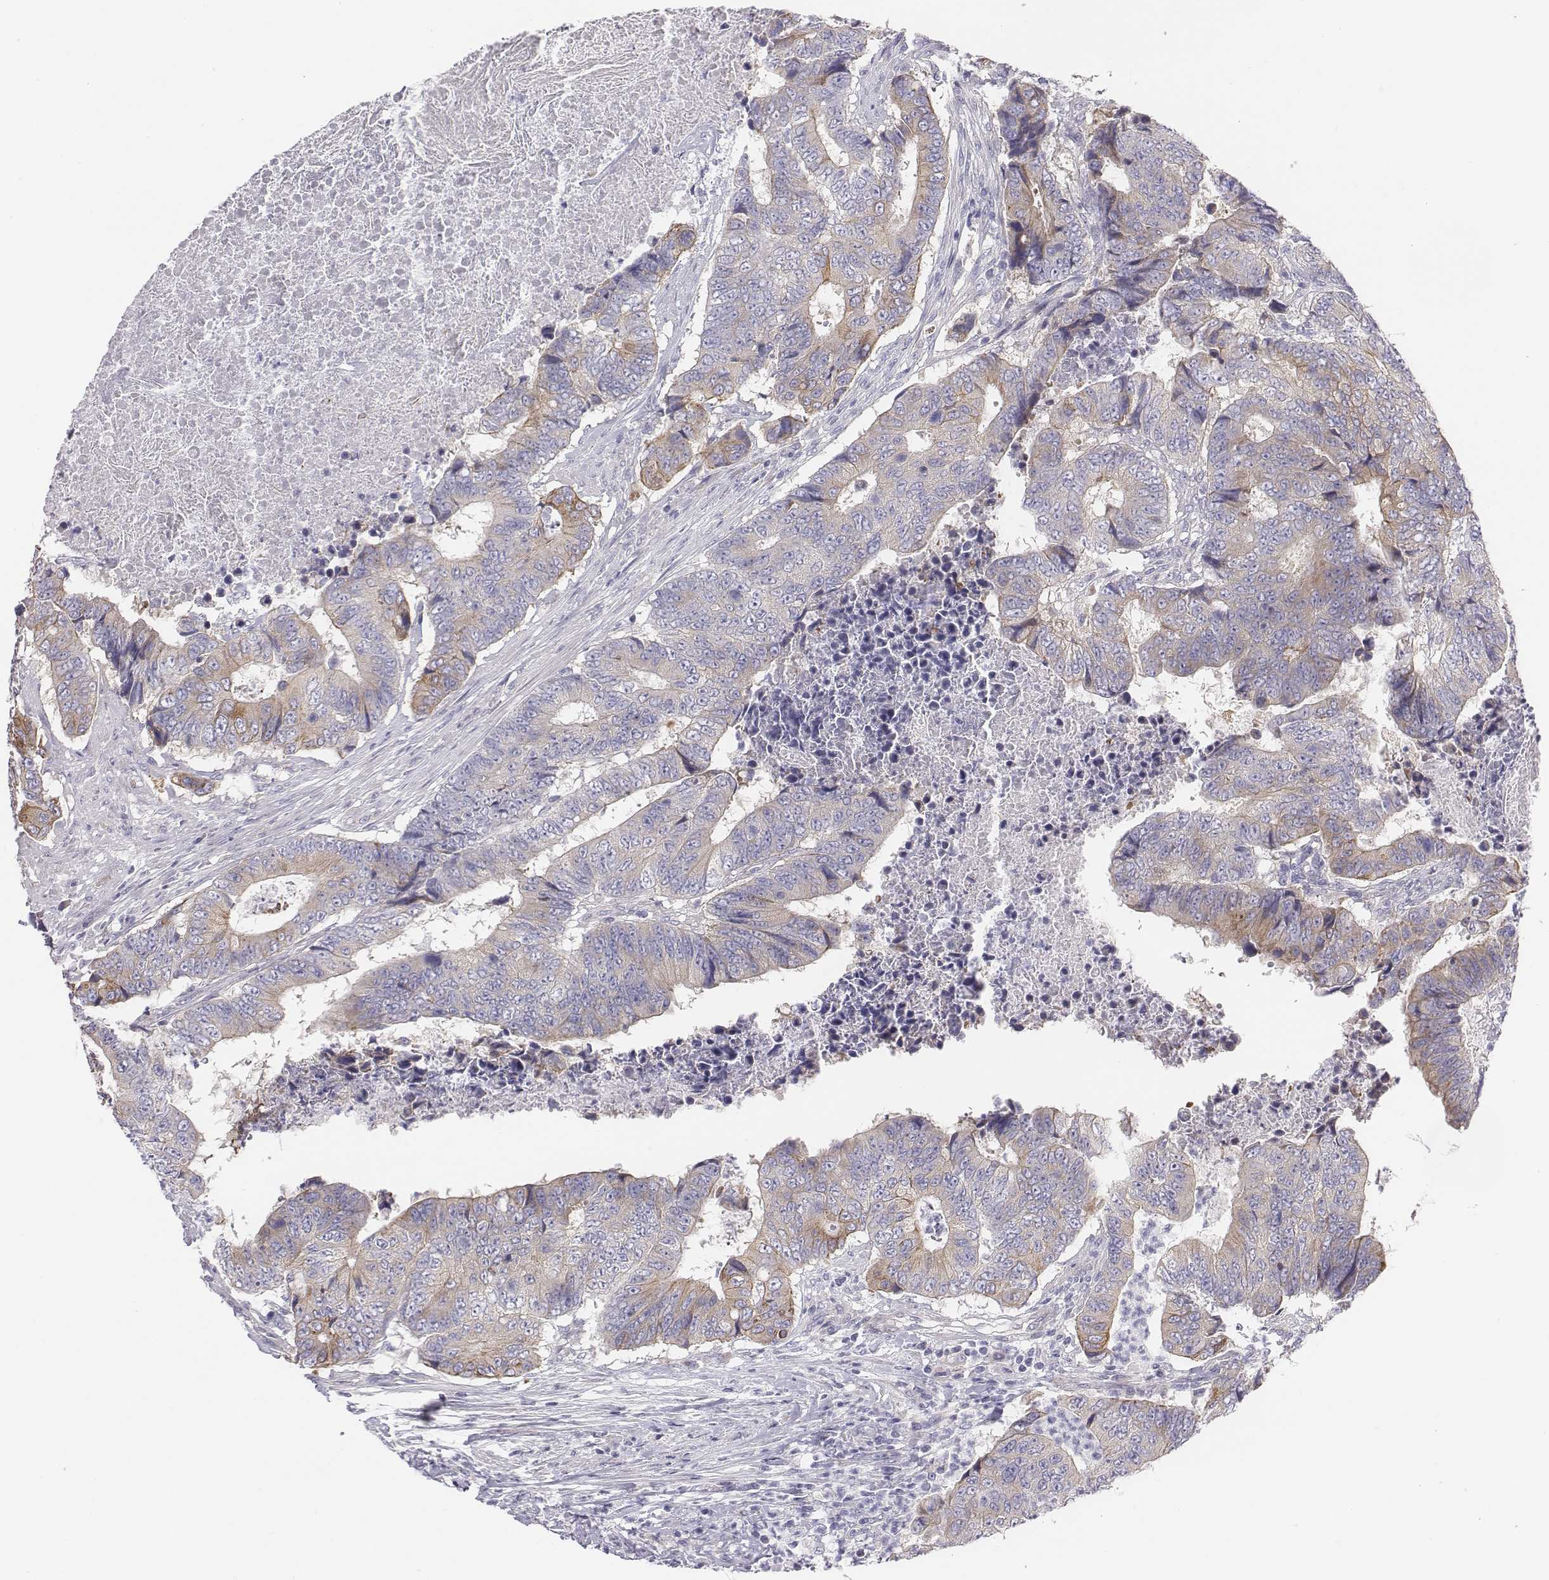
{"staining": {"intensity": "weak", "quantity": "<25%", "location": "cytoplasmic/membranous"}, "tissue": "colorectal cancer", "cell_type": "Tumor cells", "image_type": "cancer", "snomed": [{"axis": "morphology", "description": "Adenocarcinoma, NOS"}, {"axis": "topography", "description": "Colon"}], "caption": "The photomicrograph demonstrates no significant expression in tumor cells of adenocarcinoma (colorectal).", "gene": "CHST14", "patient": {"sex": "female", "age": 48}}